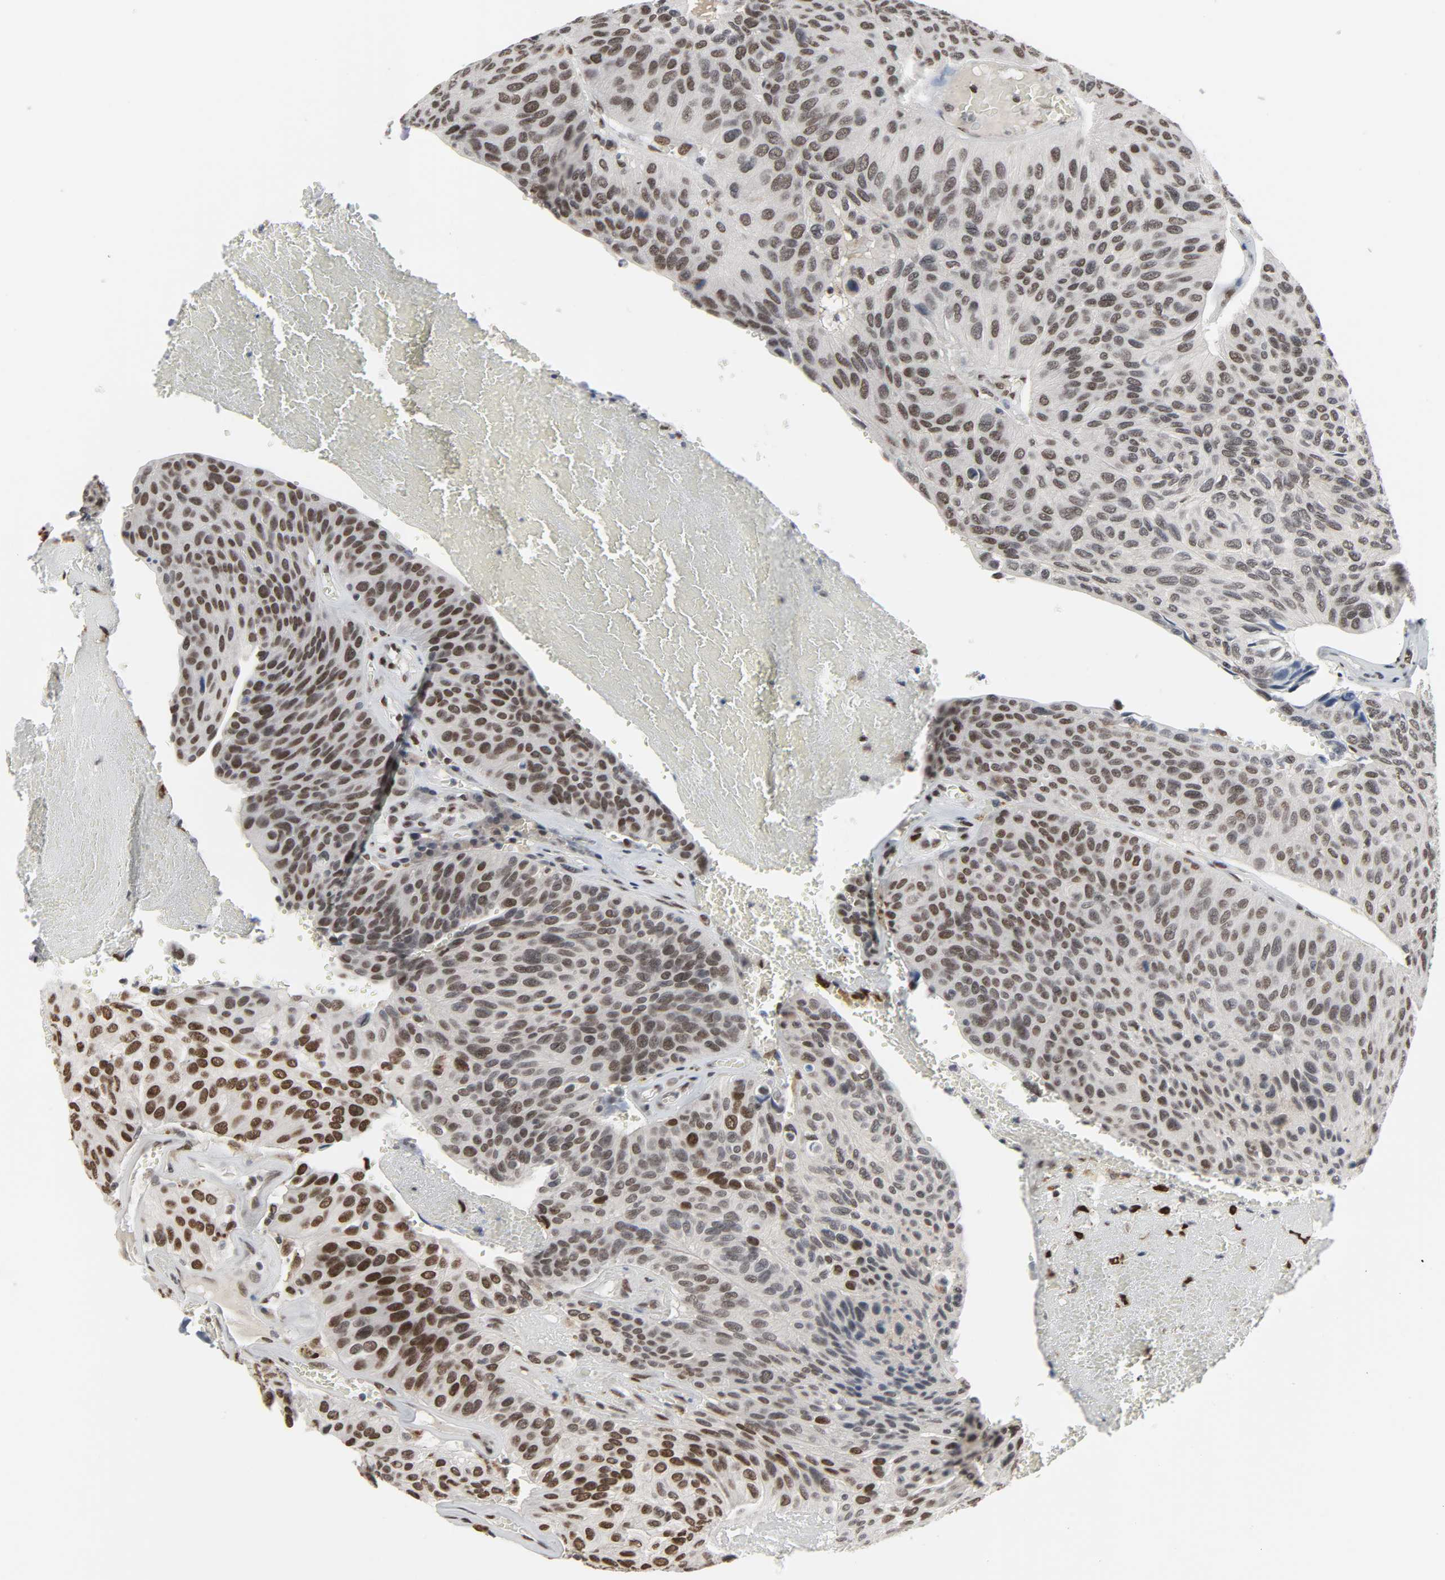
{"staining": {"intensity": "moderate", "quantity": ">75%", "location": "nuclear"}, "tissue": "urothelial cancer", "cell_type": "Tumor cells", "image_type": "cancer", "snomed": [{"axis": "morphology", "description": "Urothelial carcinoma, High grade"}, {"axis": "topography", "description": "Urinary bladder"}], "caption": "Immunohistochemistry (IHC) histopathology image of neoplastic tissue: urothelial carcinoma (high-grade) stained using immunohistochemistry (IHC) demonstrates medium levels of moderate protein expression localized specifically in the nuclear of tumor cells, appearing as a nuclear brown color.", "gene": "DAZAP1", "patient": {"sex": "male", "age": 66}}